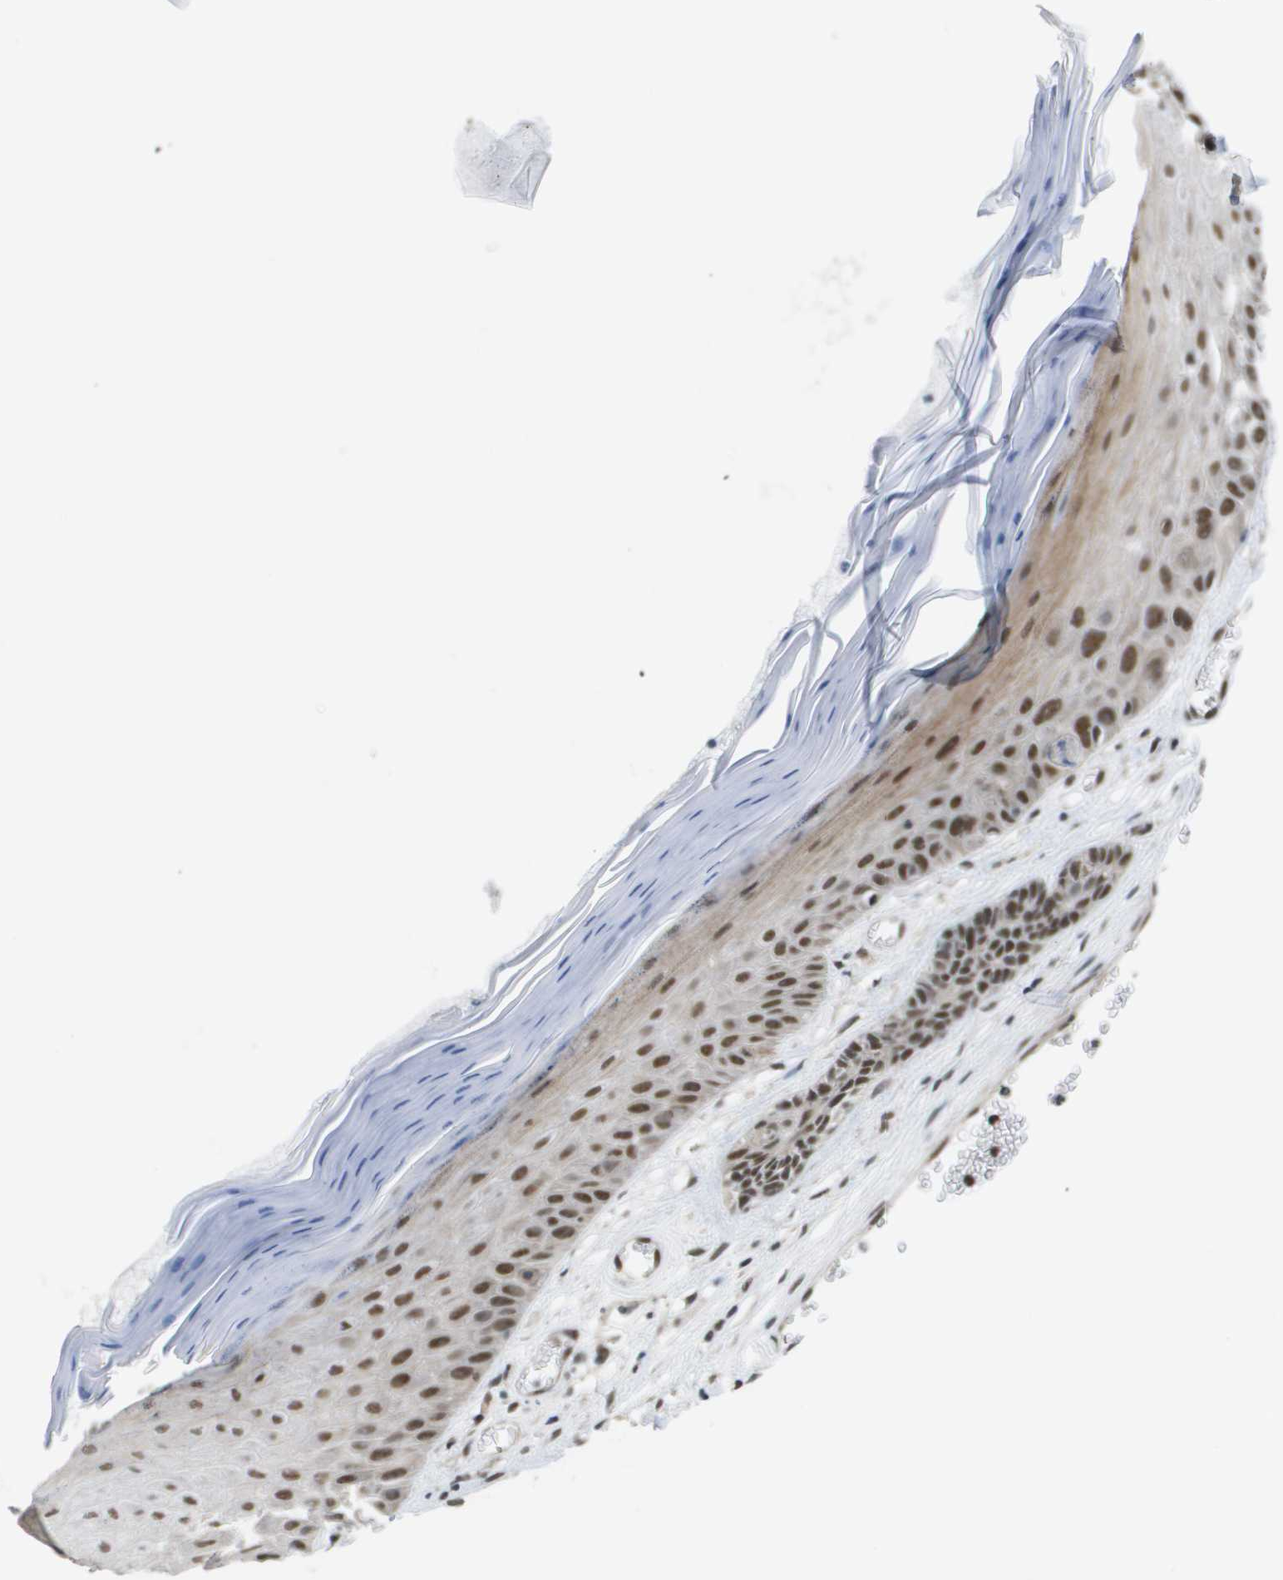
{"staining": {"intensity": "moderate", "quantity": ">75%", "location": "nuclear"}, "tissue": "skin cancer", "cell_type": "Tumor cells", "image_type": "cancer", "snomed": [{"axis": "morphology", "description": "Basal cell carcinoma"}, {"axis": "topography", "description": "Skin"}], "caption": "Skin basal cell carcinoma stained for a protein (brown) exhibits moderate nuclear positive expression in approximately >75% of tumor cells.", "gene": "ISY1", "patient": {"sex": "male", "age": 67}}